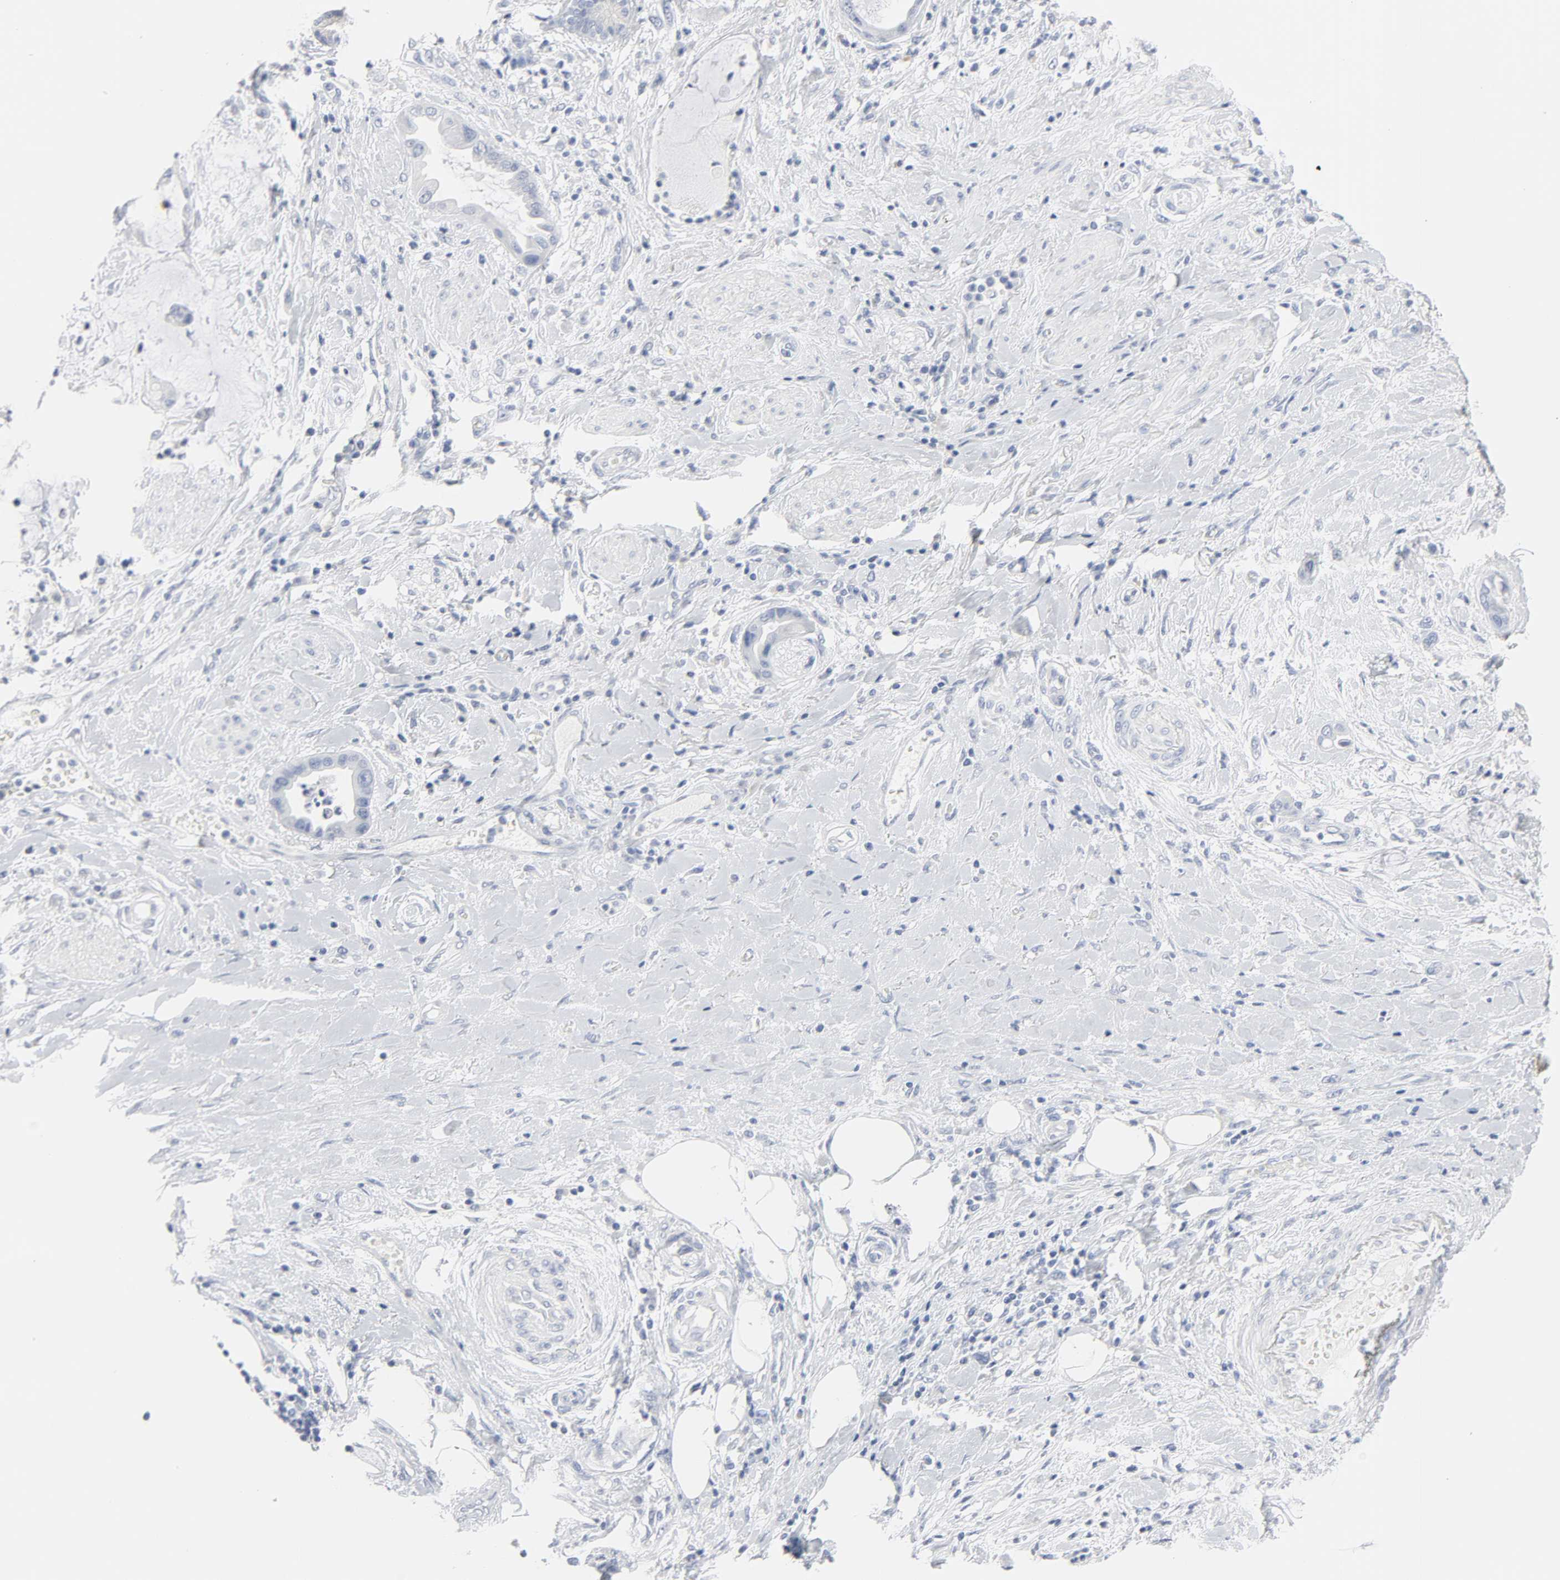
{"staining": {"intensity": "negative", "quantity": "none", "location": "none"}, "tissue": "pancreatic cancer", "cell_type": "Tumor cells", "image_type": "cancer", "snomed": [{"axis": "morphology", "description": "Adenocarcinoma, NOS"}, {"axis": "morphology", "description": "Adenocarcinoma, metastatic, NOS"}, {"axis": "topography", "description": "Lymph node"}, {"axis": "topography", "description": "Pancreas"}, {"axis": "topography", "description": "Duodenum"}], "caption": "The image displays no significant positivity in tumor cells of pancreatic metastatic adenocarcinoma. Nuclei are stained in blue.", "gene": "ACP3", "patient": {"sex": "female", "age": 64}}